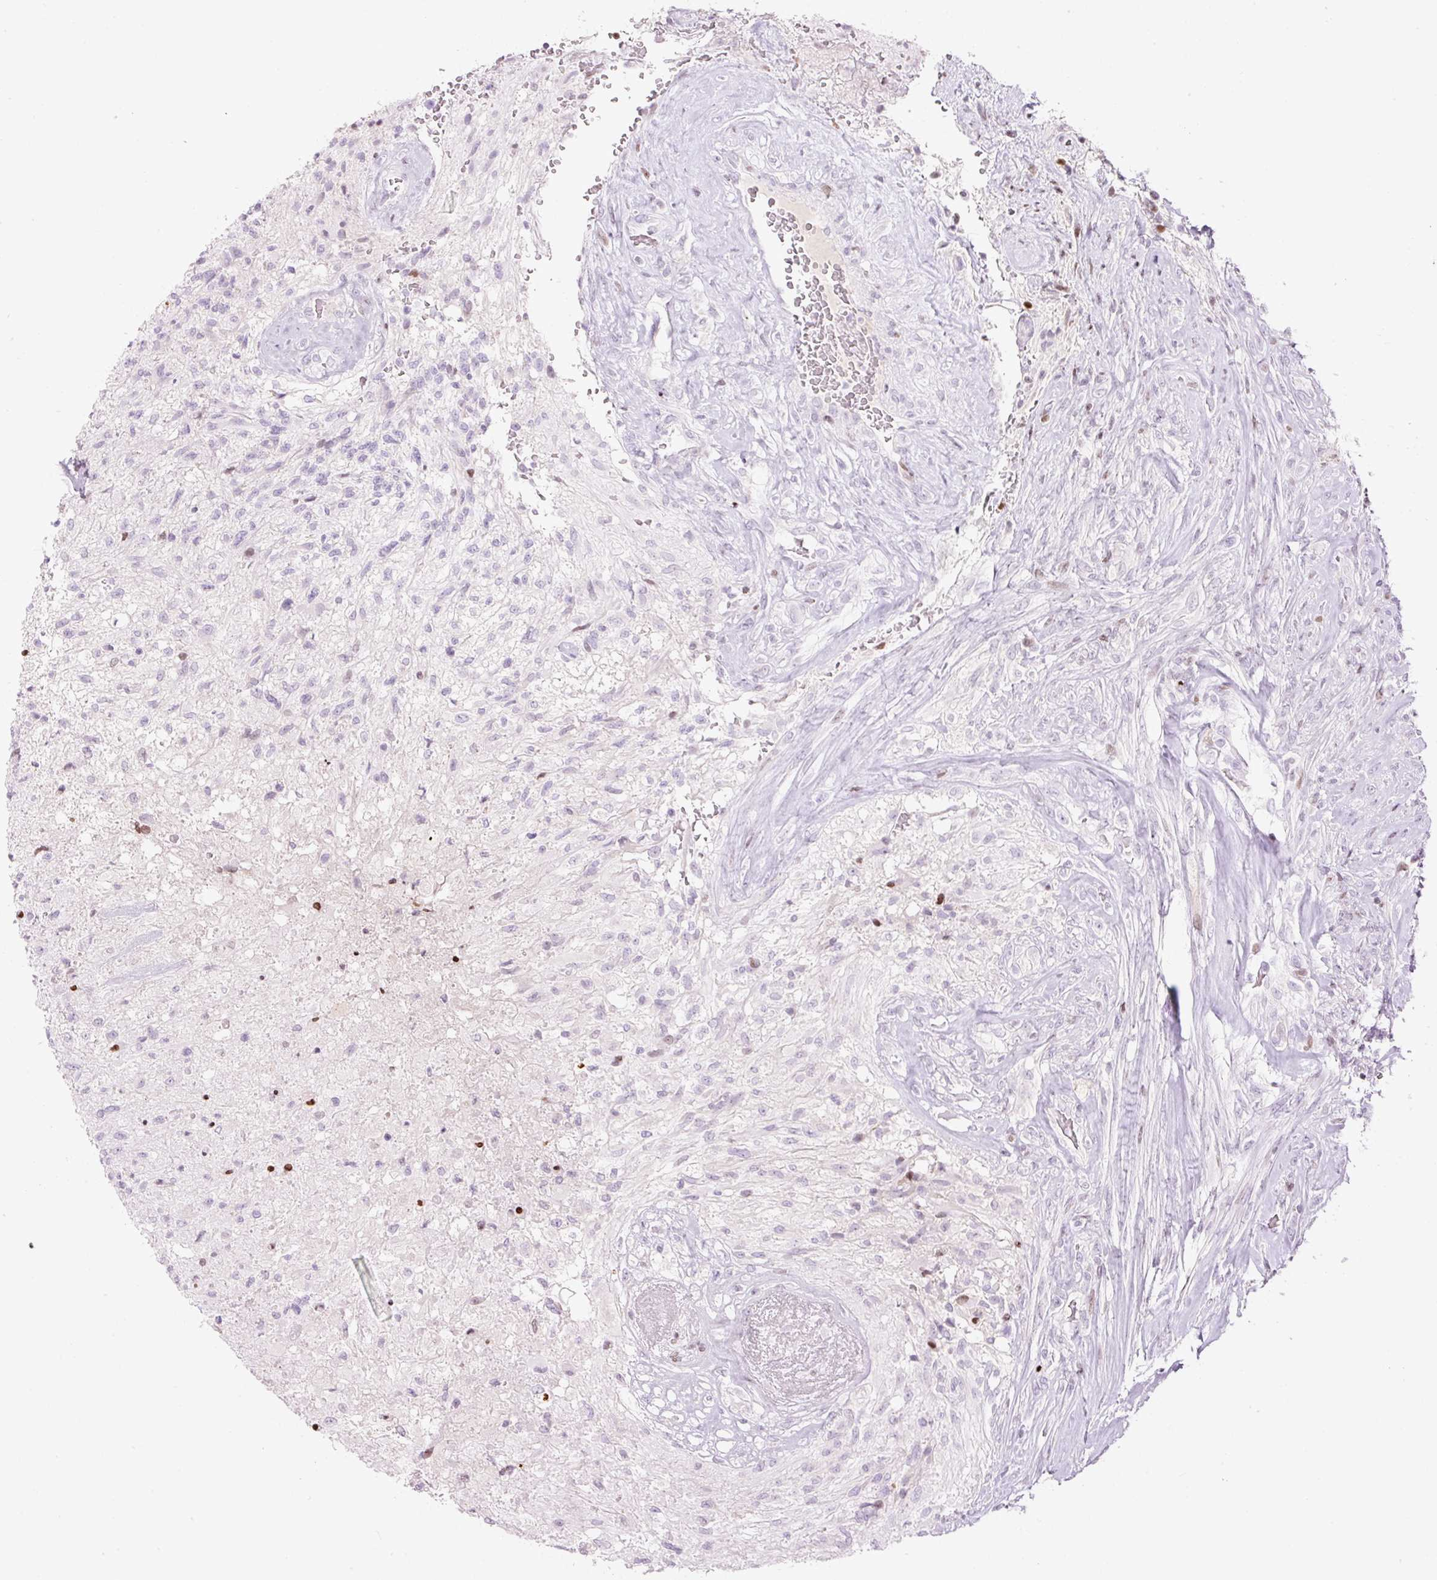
{"staining": {"intensity": "moderate", "quantity": "<25%", "location": "nuclear"}, "tissue": "glioma", "cell_type": "Tumor cells", "image_type": "cancer", "snomed": [{"axis": "morphology", "description": "Glioma, malignant, High grade"}, {"axis": "topography", "description": "Brain"}], "caption": "Immunohistochemistry (DAB) staining of glioma exhibits moderate nuclear protein staining in about <25% of tumor cells.", "gene": "TMEM177", "patient": {"sex": "male", "age": 56}}